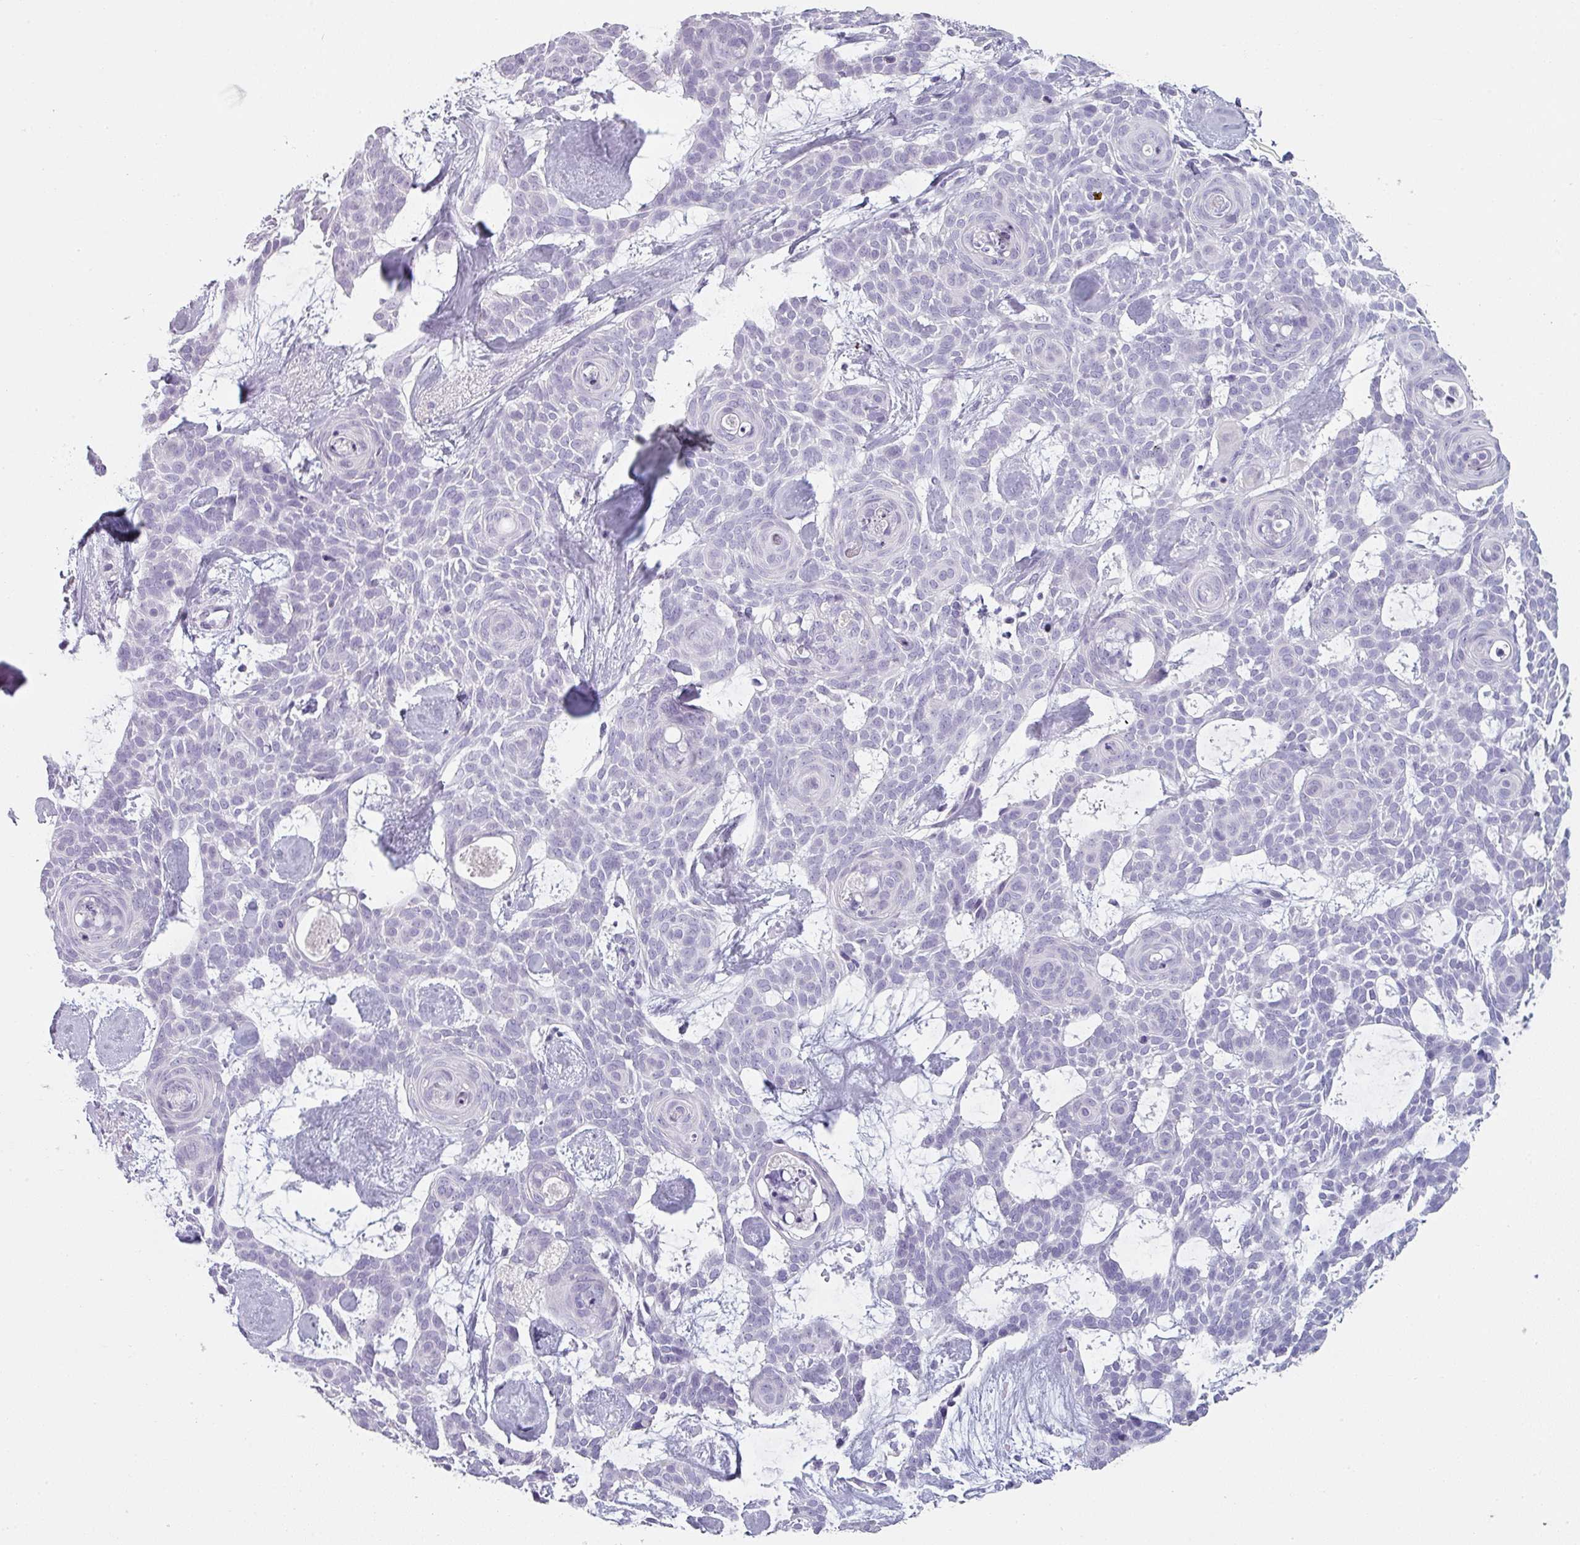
{"staining": {"intensity": "negative", "quantity": "none", "location": "none"}, "tissue": "skin cancer", "cell_type": "Tumor cells", "image_type": "cancer", "snomed": [{"axis": "morphology", "description": "Basal cell carcinoma"}, {"axis": "topography", "description": "Skin"}], "caption": "Tumor cells are negative for protein expression in human basal cell carcinoma (skin).", "gene": "SFTPA1", "patient": {"sex": "male", "age": 61}}